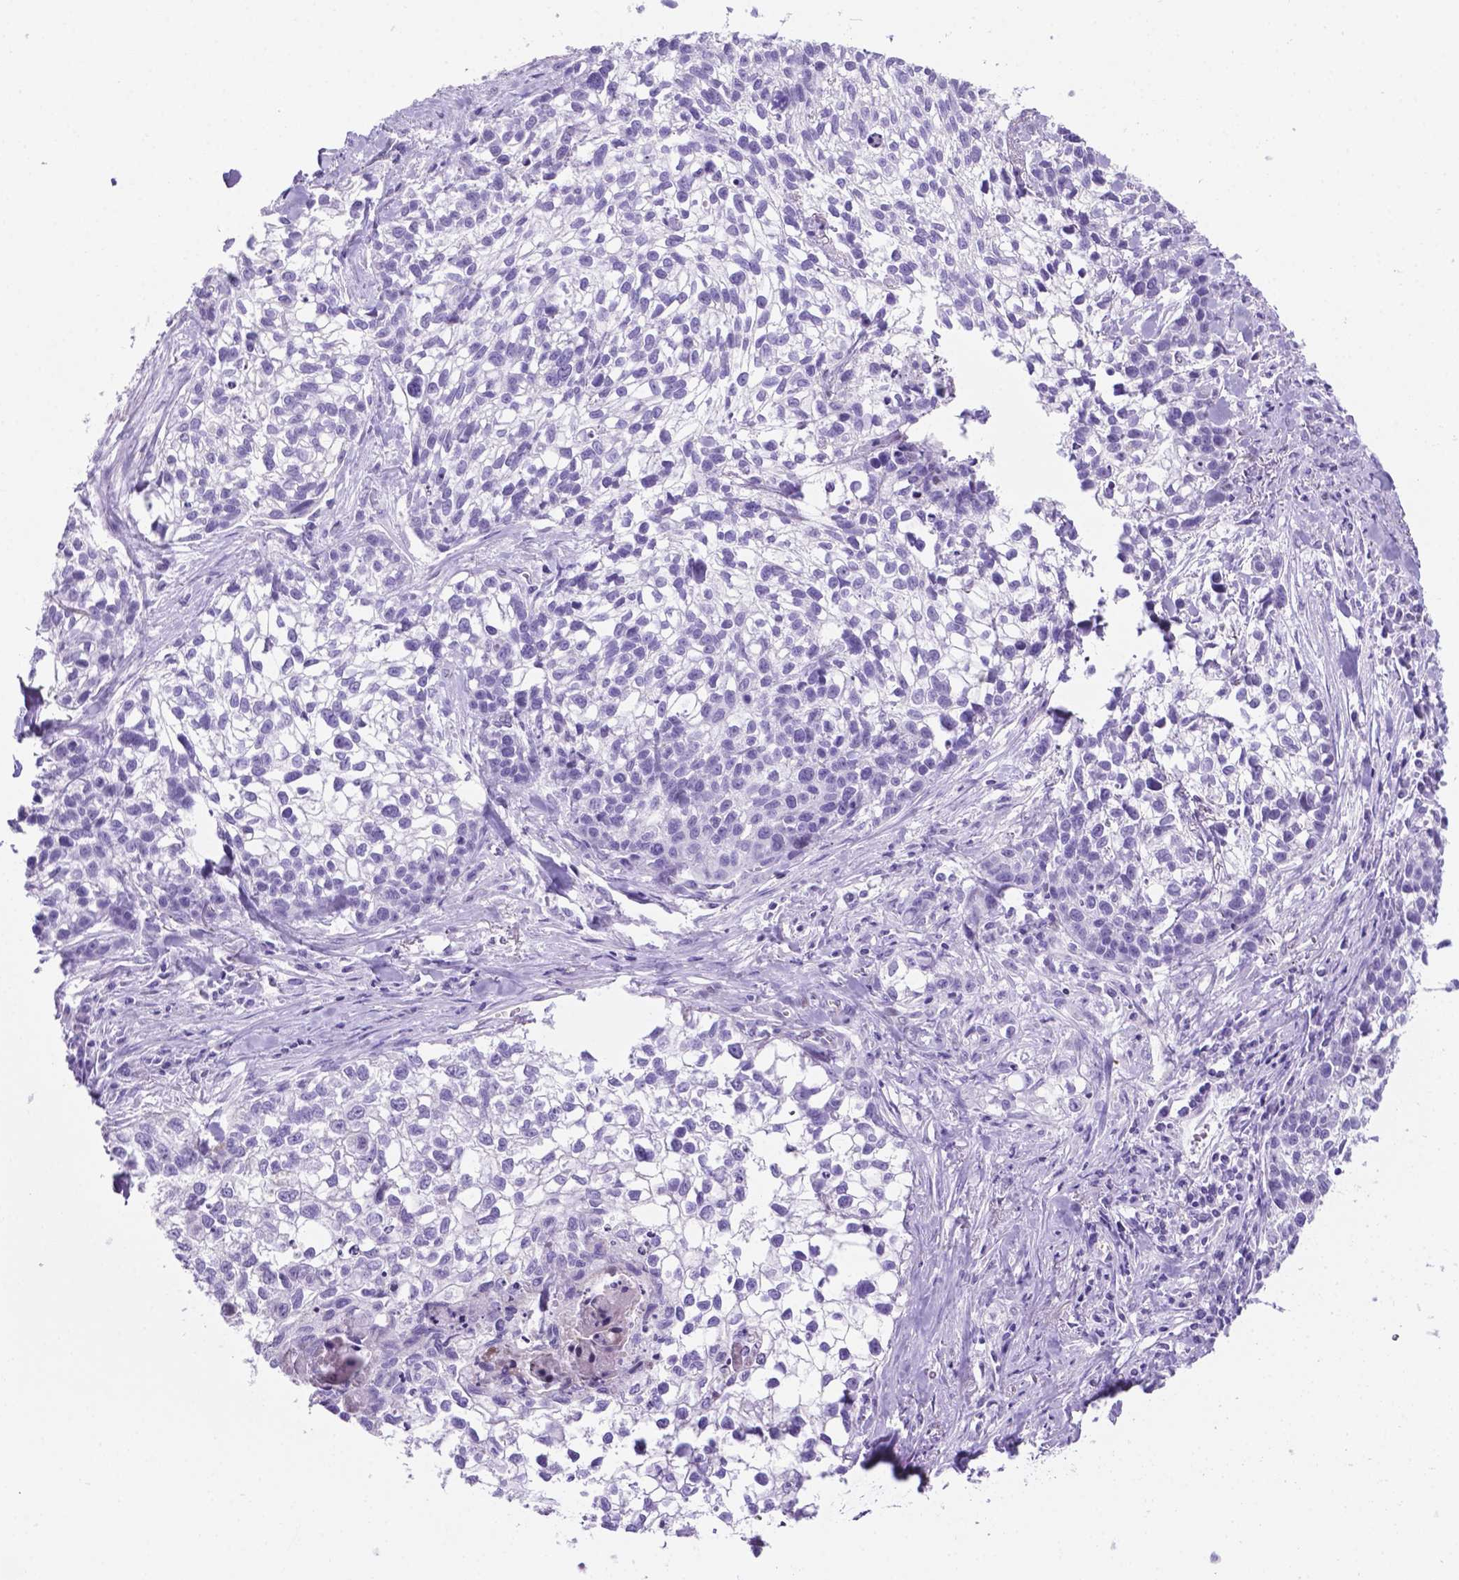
{"staining": {"intensity": "negative", "quantity": "none", "location": "none"}, "tissue": "lung cancer", "cell_type": "Tumor cells", "image_type": "cancer", "snomed": [{"axis": "morphology", "description": "Squamous cell carcinoma, NOS"}, {"axis": "topography", "description": "Lung"}], "caption": "An IHC image of lung squamous cell carcinoma is shown. There is no staining in tumor cells of lung squamous cell carcinoma.", "gene": "C17orf107", "patient": {"sex": "male", "age": 74}}